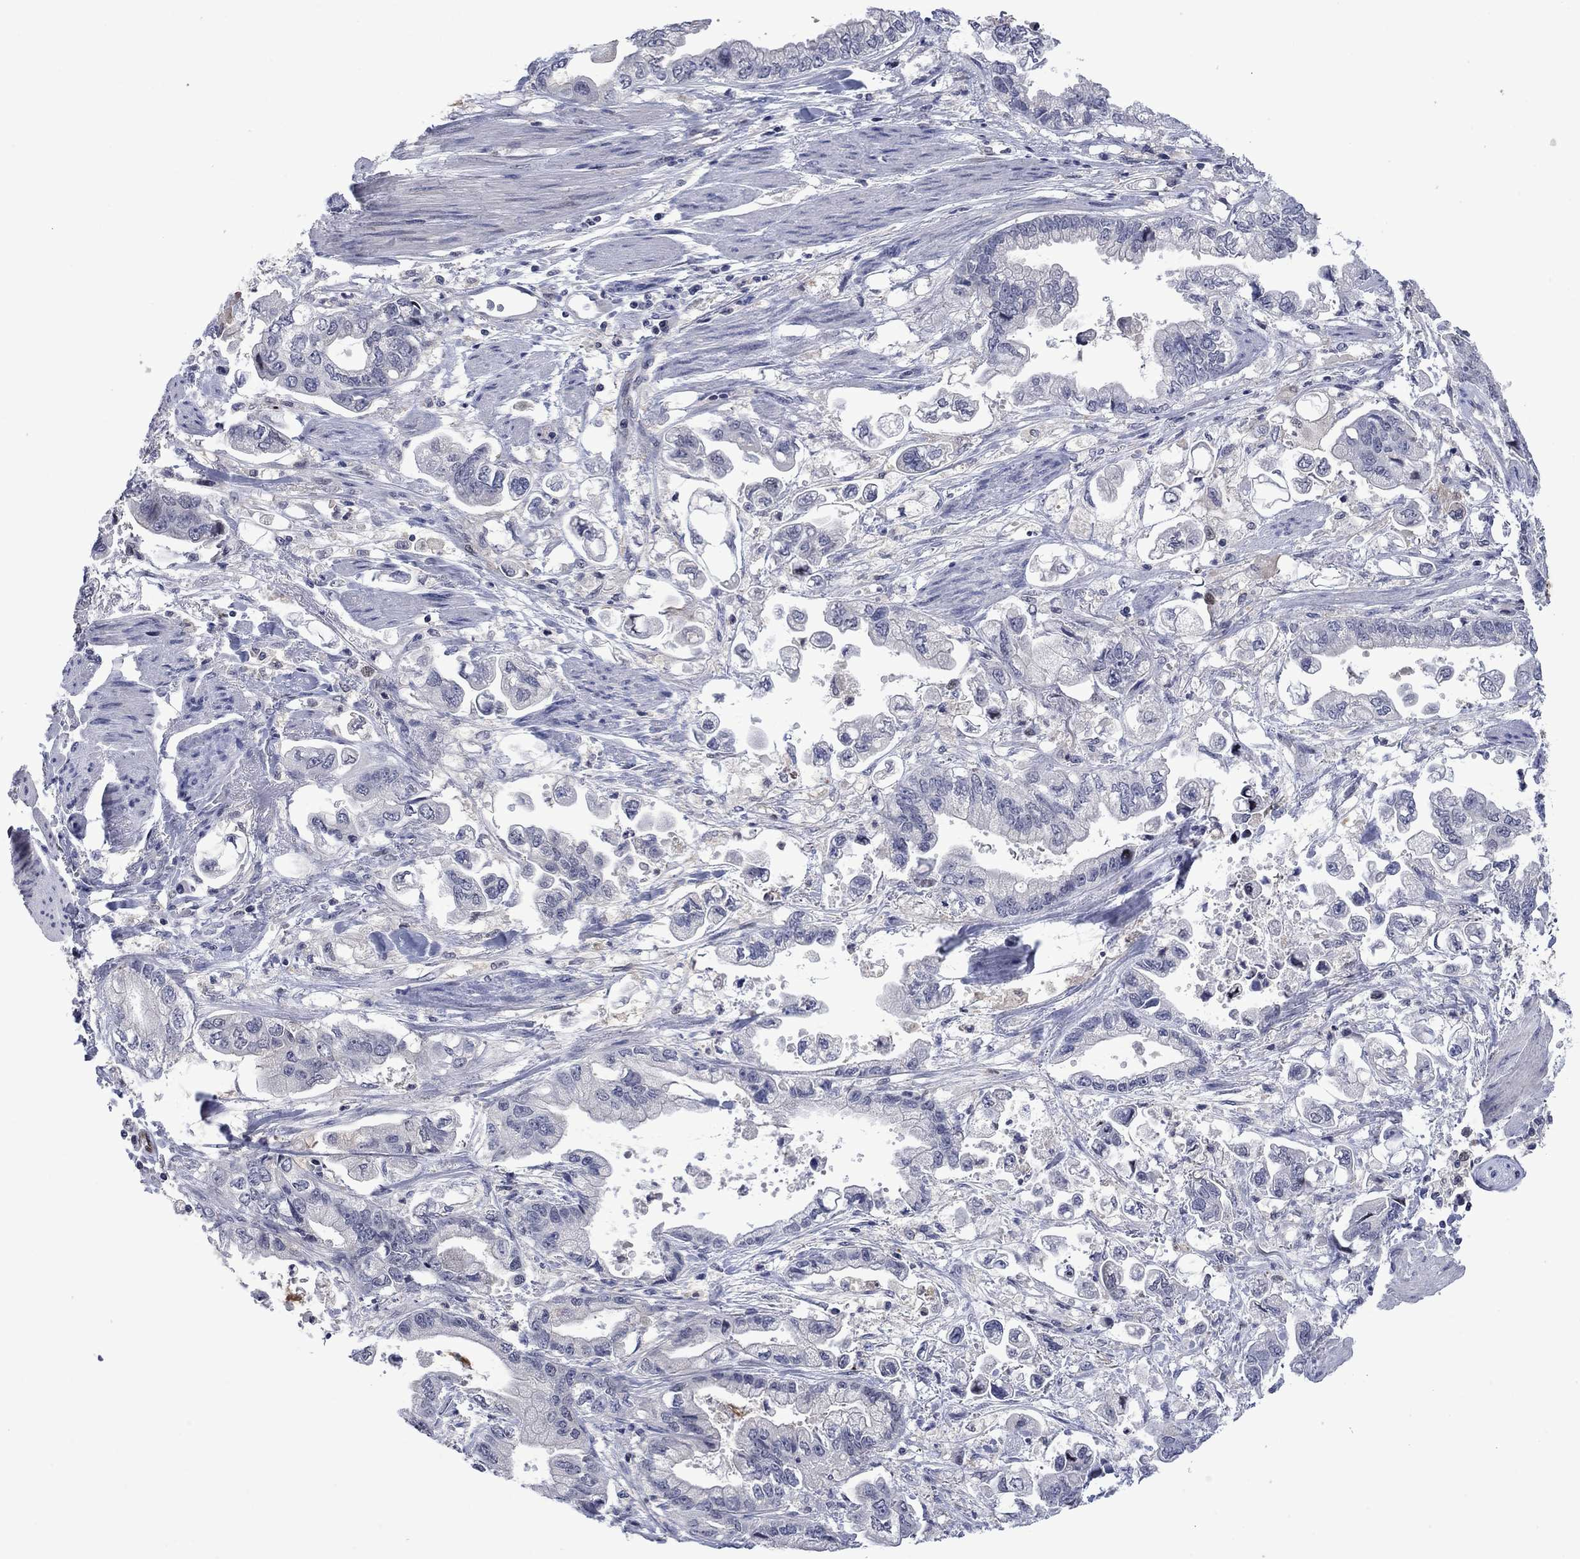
{"staining": {"intensity": "negative", "quantity": "none", "location": "none"}, "tissue": "stomach cancer", "cell_type": "Tumor cells", "image_type": "cancer", "snomed": [{"axis": "morphology", "description": "Normal tissue, NOS"}, {"axis": "morphology", "description": "Adenocarcinoma, NOS"}, {"axis": "topography", "description": "Stomach"}], "caption": "Tumor cells show no significant staining in adenocarcinoma (stomach). (IHC, brightfield microscopy, high magnification).", "gene": "AGL", "patient": {"sex": "male", "age": 62}}